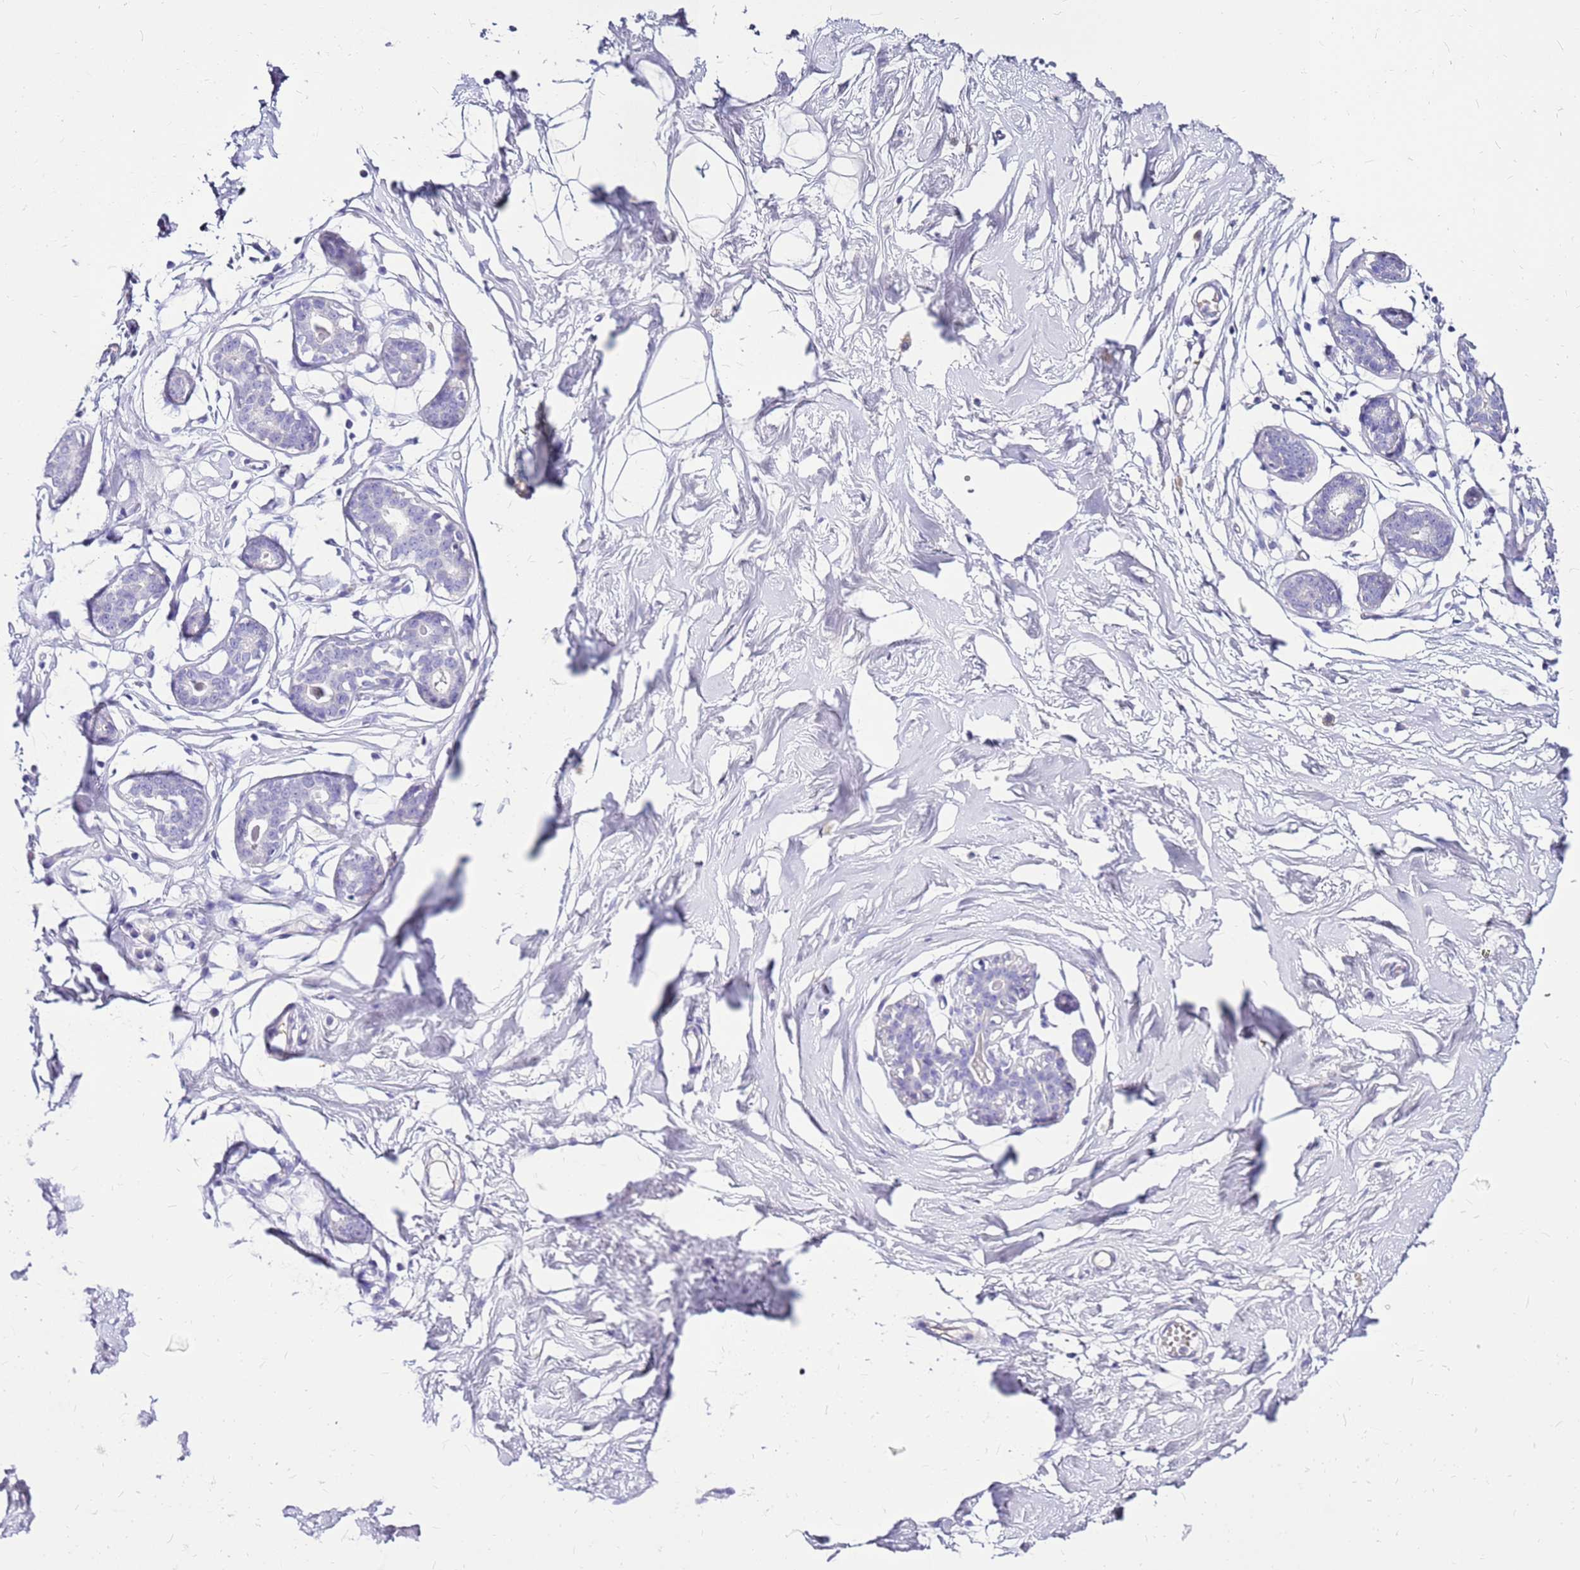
{"staining": {"intensity": "negative", "quantity": "none", "location": "none"}, "tissue": "breast", "cell_type": "Adipocytes", "image_type": "normal", "snomed": [{"axis": "morphology", "description": "Normal tissue, NOS"}, {"axis": "morphology", "description": "Adenoma, NOS"}, {"axis": "topography", "description": "Breast"}], "caption": "The histopathology image demonstrates no staining of adipocytes in normal breast.", "gene": "DCDC2B", "patient": {"sex": "female", "age": 23}}